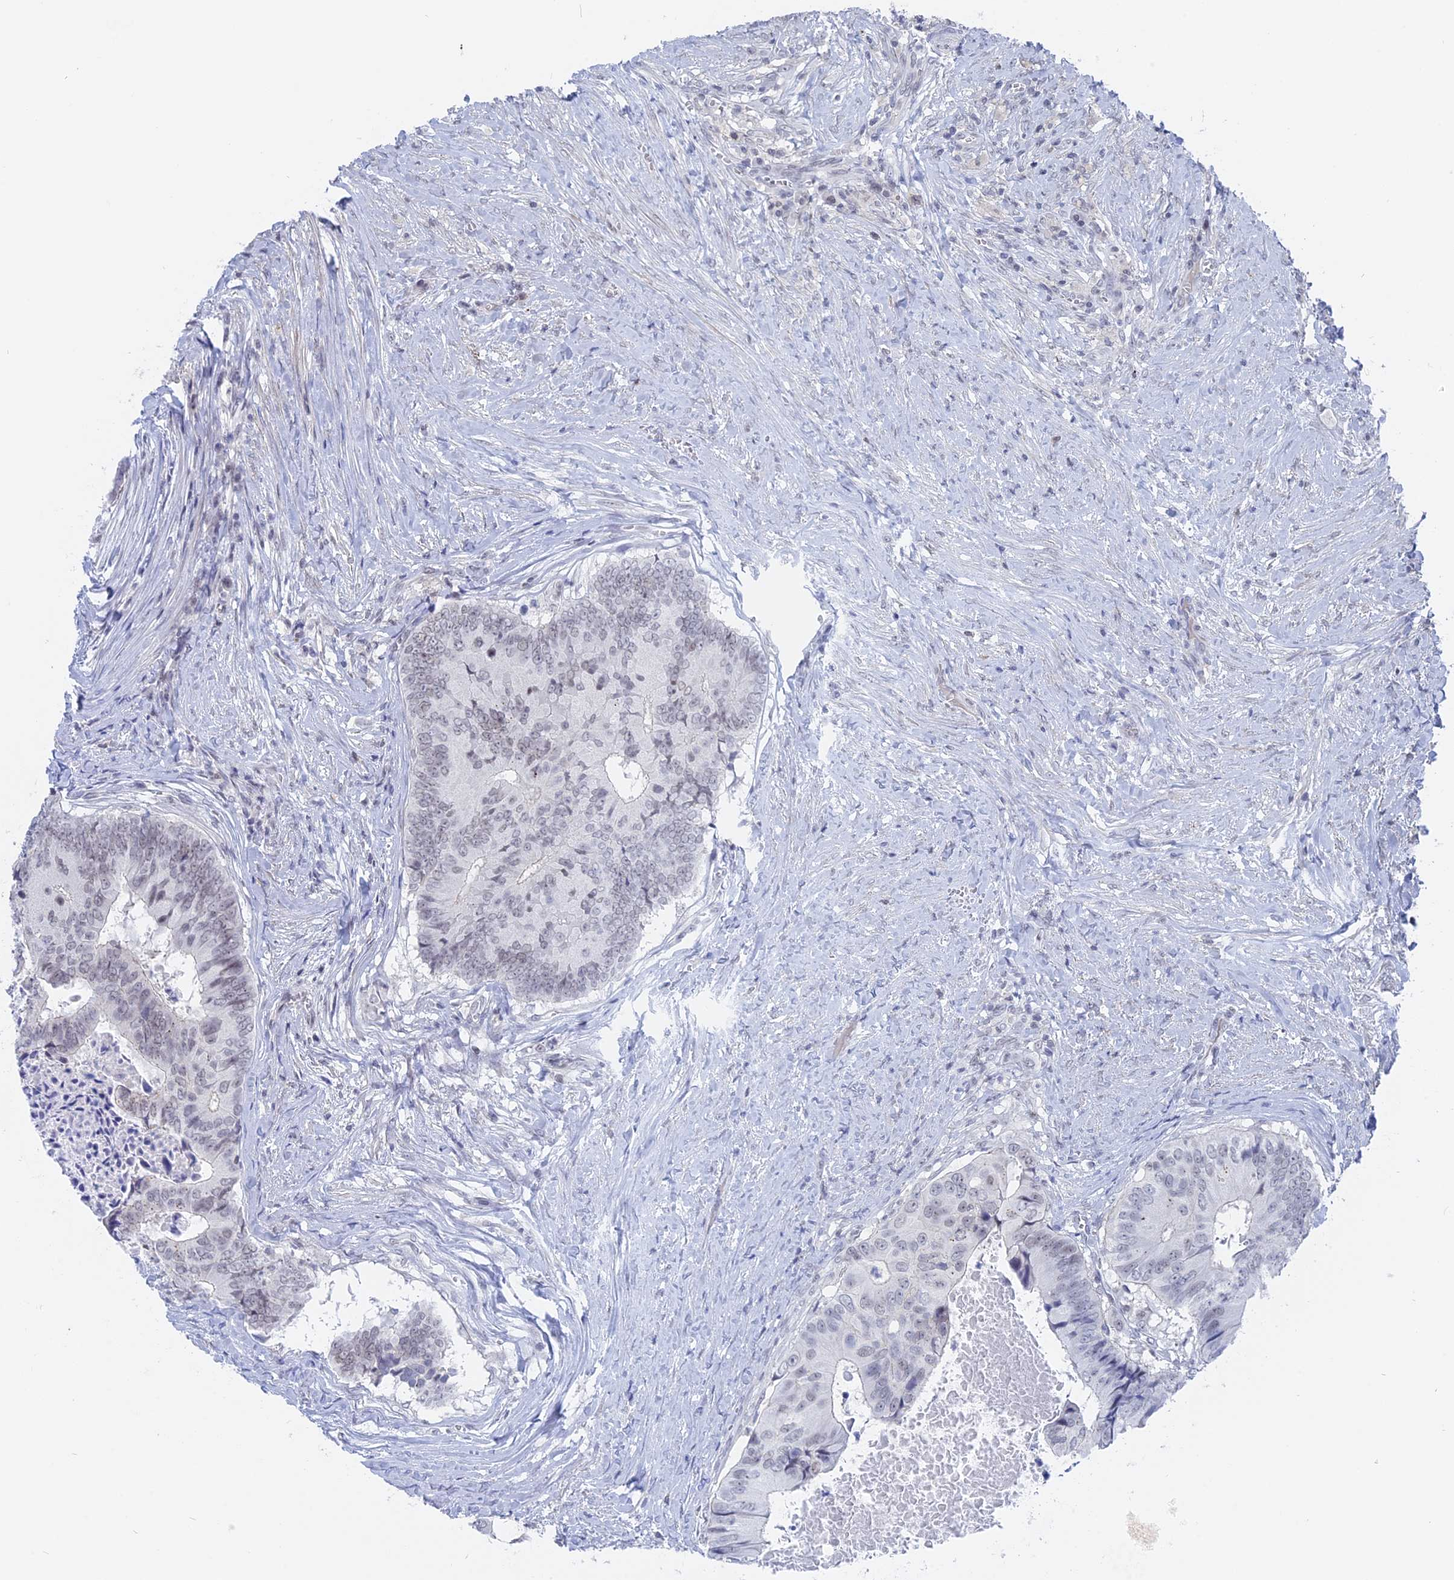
{"staining": {"intensity": "weak", "quantity": "25%-75%", "location": "nuclear"}, "tissue": "colorectal cancer", "cell_type": "Tumor cells", "image_type": "cancer", "snomed": [{"axis": "morphology", "description": "Adenocarcinoma, NOS"}, {"axis": "topography", "description": "Colon"}], "caption": "Human colorectal cancer (adenocarcinoma) stained for a protein (brown) displays weak nuclear positive positivity in approximately 25%-75% of tumor cells.", "gene": "BRD2", "patient": {"sex": "male", "age": 85}}